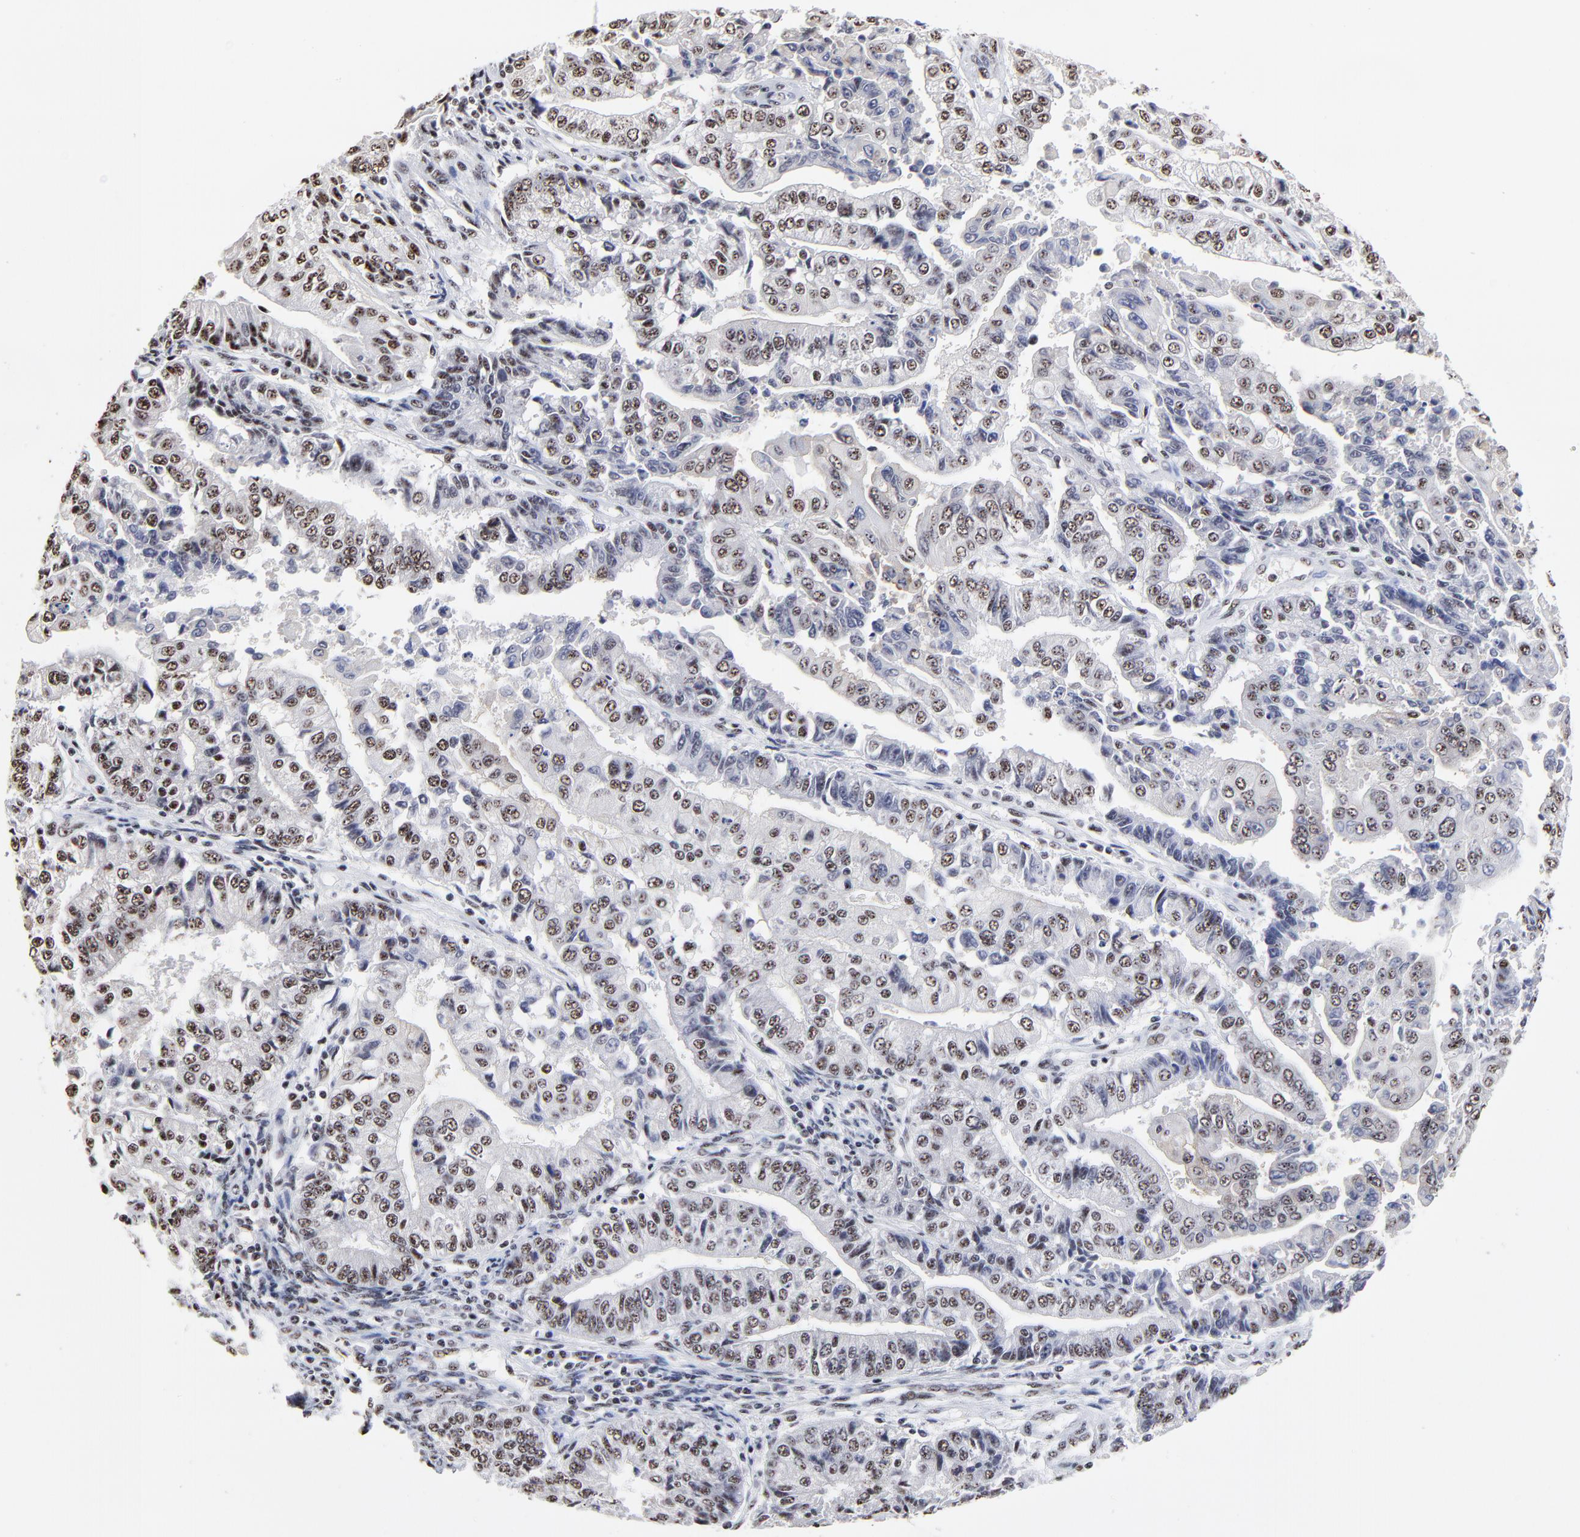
{"staining": {"intensity": "weak", "quantity": ">75%", "location": "nuclear"}, "tissue": "endometrial cancer", "cell_type": "Tumor cells", "image_type": "cancer", "snomed": [{"axis": "morphology", "description": "Adenocarcinoma, NOS"}, {"axis": "topography", "description": "Endometrium"}], "caption": "Weak nuclear protein staining is appreciated in approximately >75% of tumor cells in endometrial adenocarcinoma. (brown staining indicates protein expression, while blue staining denotes nuclei).", "gene": "MBD4", "patient": {"sex": "female", "age": 75}}